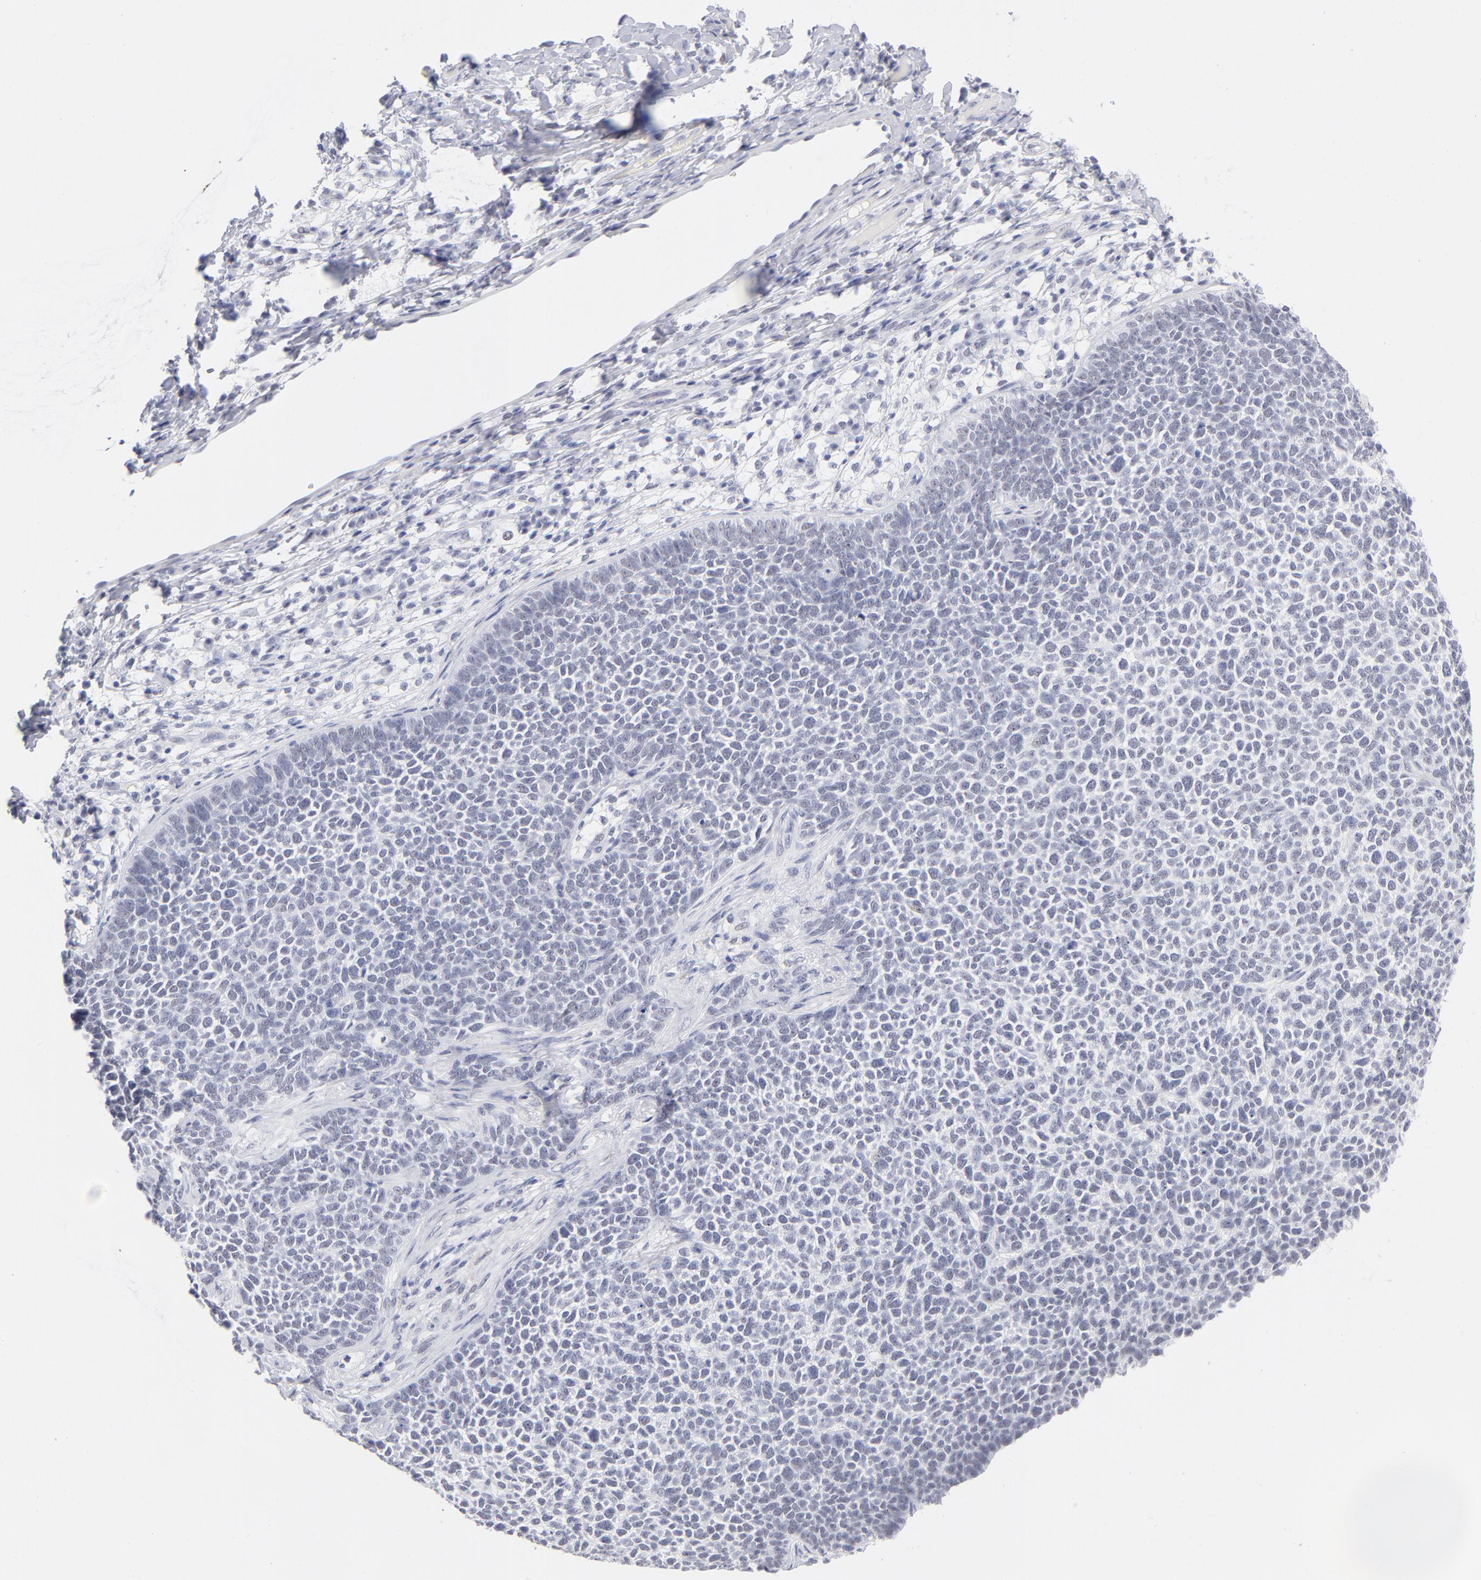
{"staining": {"intensity": "negative", "quantity": "none", "location": "none"}, "tissue": "skin cancer", "cell_type": "Tumor cells", "image_type": "cancer", "snomed": [{"axis": "morphology", "description": "Basal cell carcinoma"}, {"axis": "topography", "description": "Skin"}], "caption": "This is a micrograph of immunohistochemistry (IHC) staining of skin basal cell carcinoma, which shows no positivity in tumor cells. The staining is performed using DAB (3,3'-diaminobenzidine) brown chromogen with nuclei counter-stained in using hematoxylin.", "gene": "SNRPB", "patient": {"sex": "female", "age": 84}}